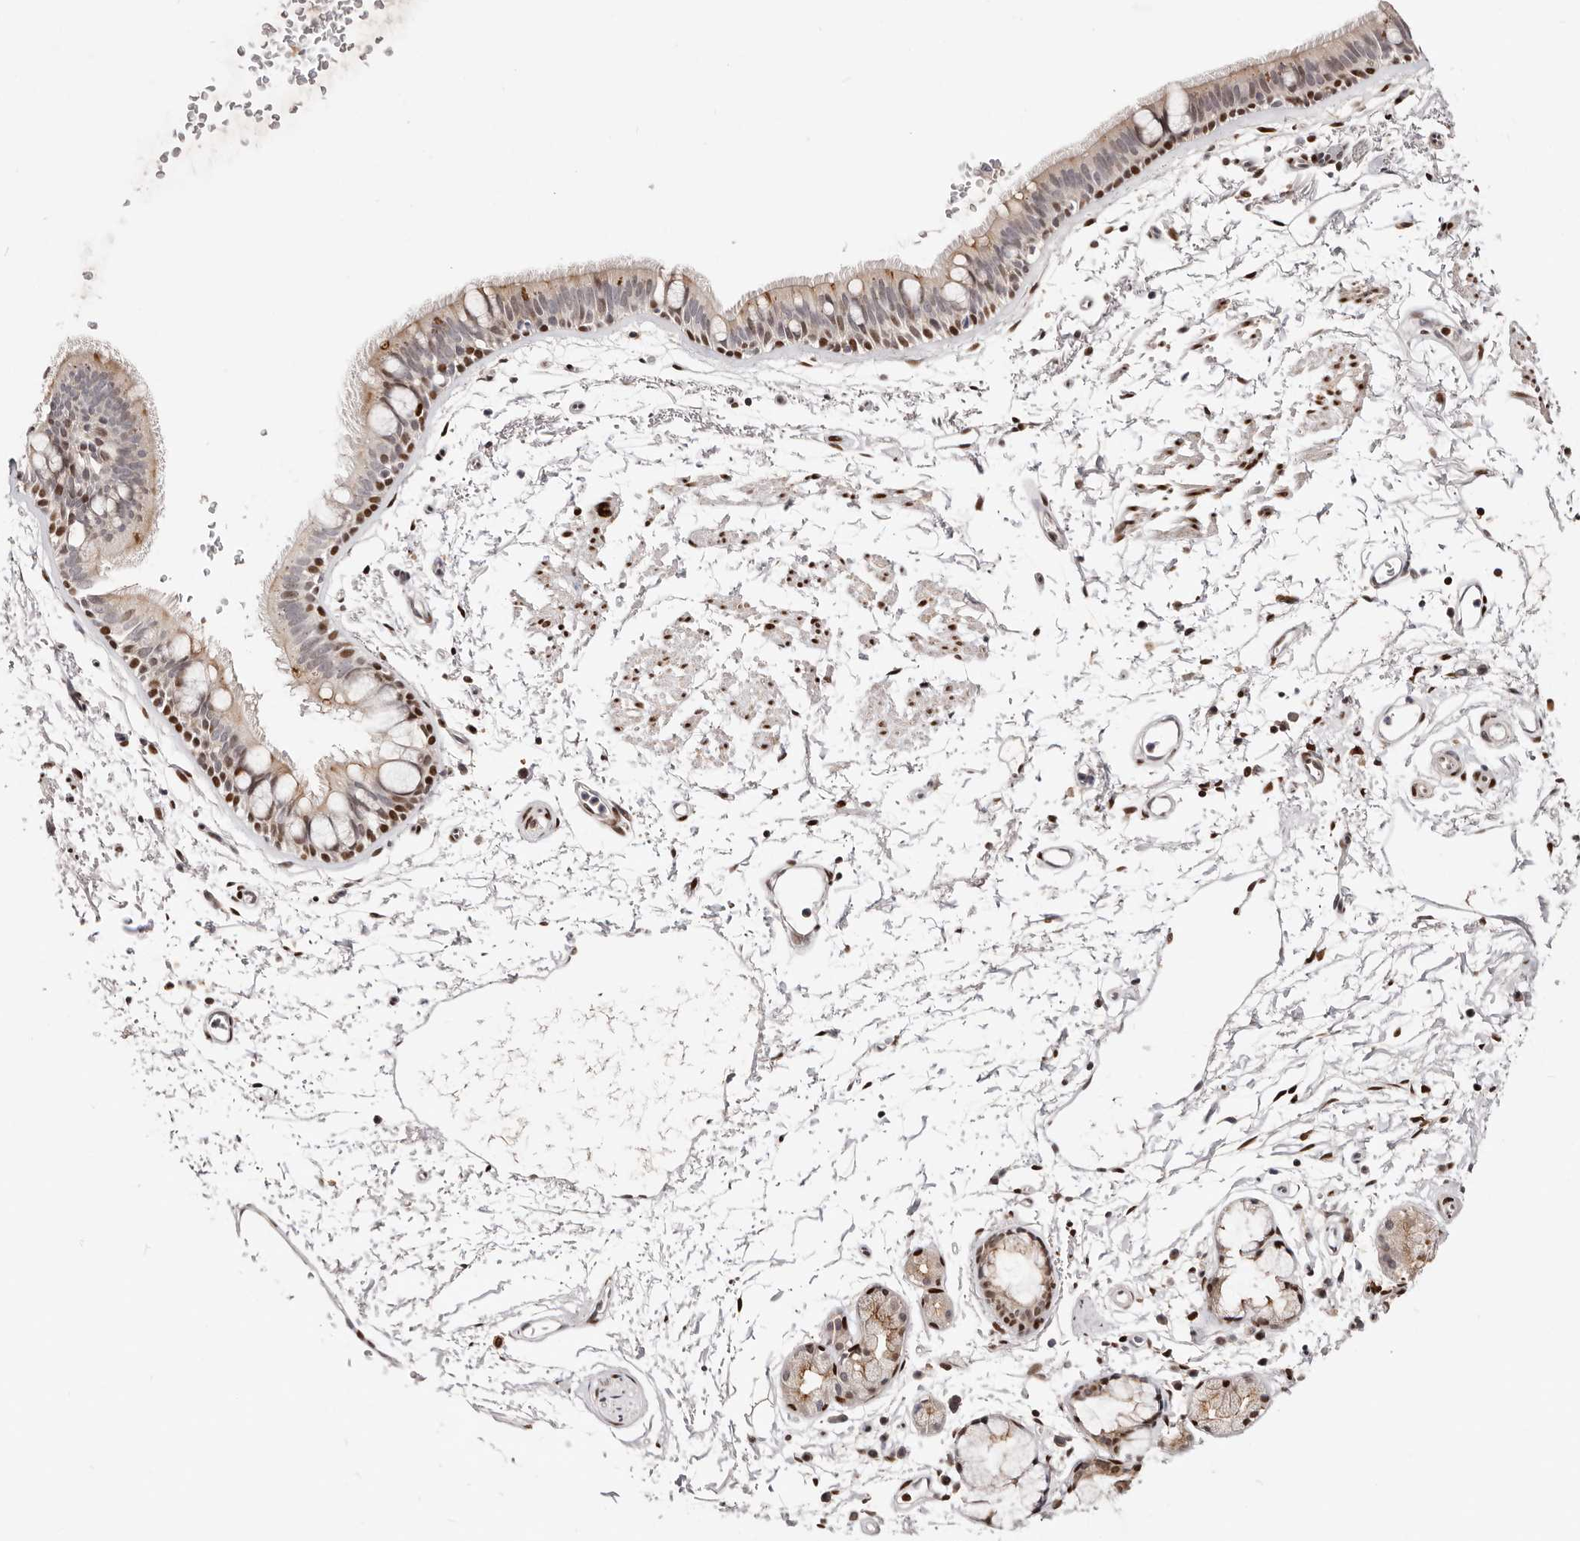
{"staining": {"intensity": "moderate", "quantity": "25%-75%", "location": "nuclear"}, "tissue": "bronchus", "cell_type": "Respiratory epithelial cells", "image_type": "normal", "snomed": [{"axis": "morphology", "description": "Normal tissue, NOS"}, {"axis": "topography", "description": "Lymph node"}, {"axis": "topography", "description": "Bronchus"}], "caption": "Normal bronchus shows moderate nuclear staining in about 25%-75% of respiratory epithelial cells The protein of interest is shown in brown color, while the nuclei are stained blue..", "gene": "IQGAP3", "patient": {"sex": "female", "age": 70}}